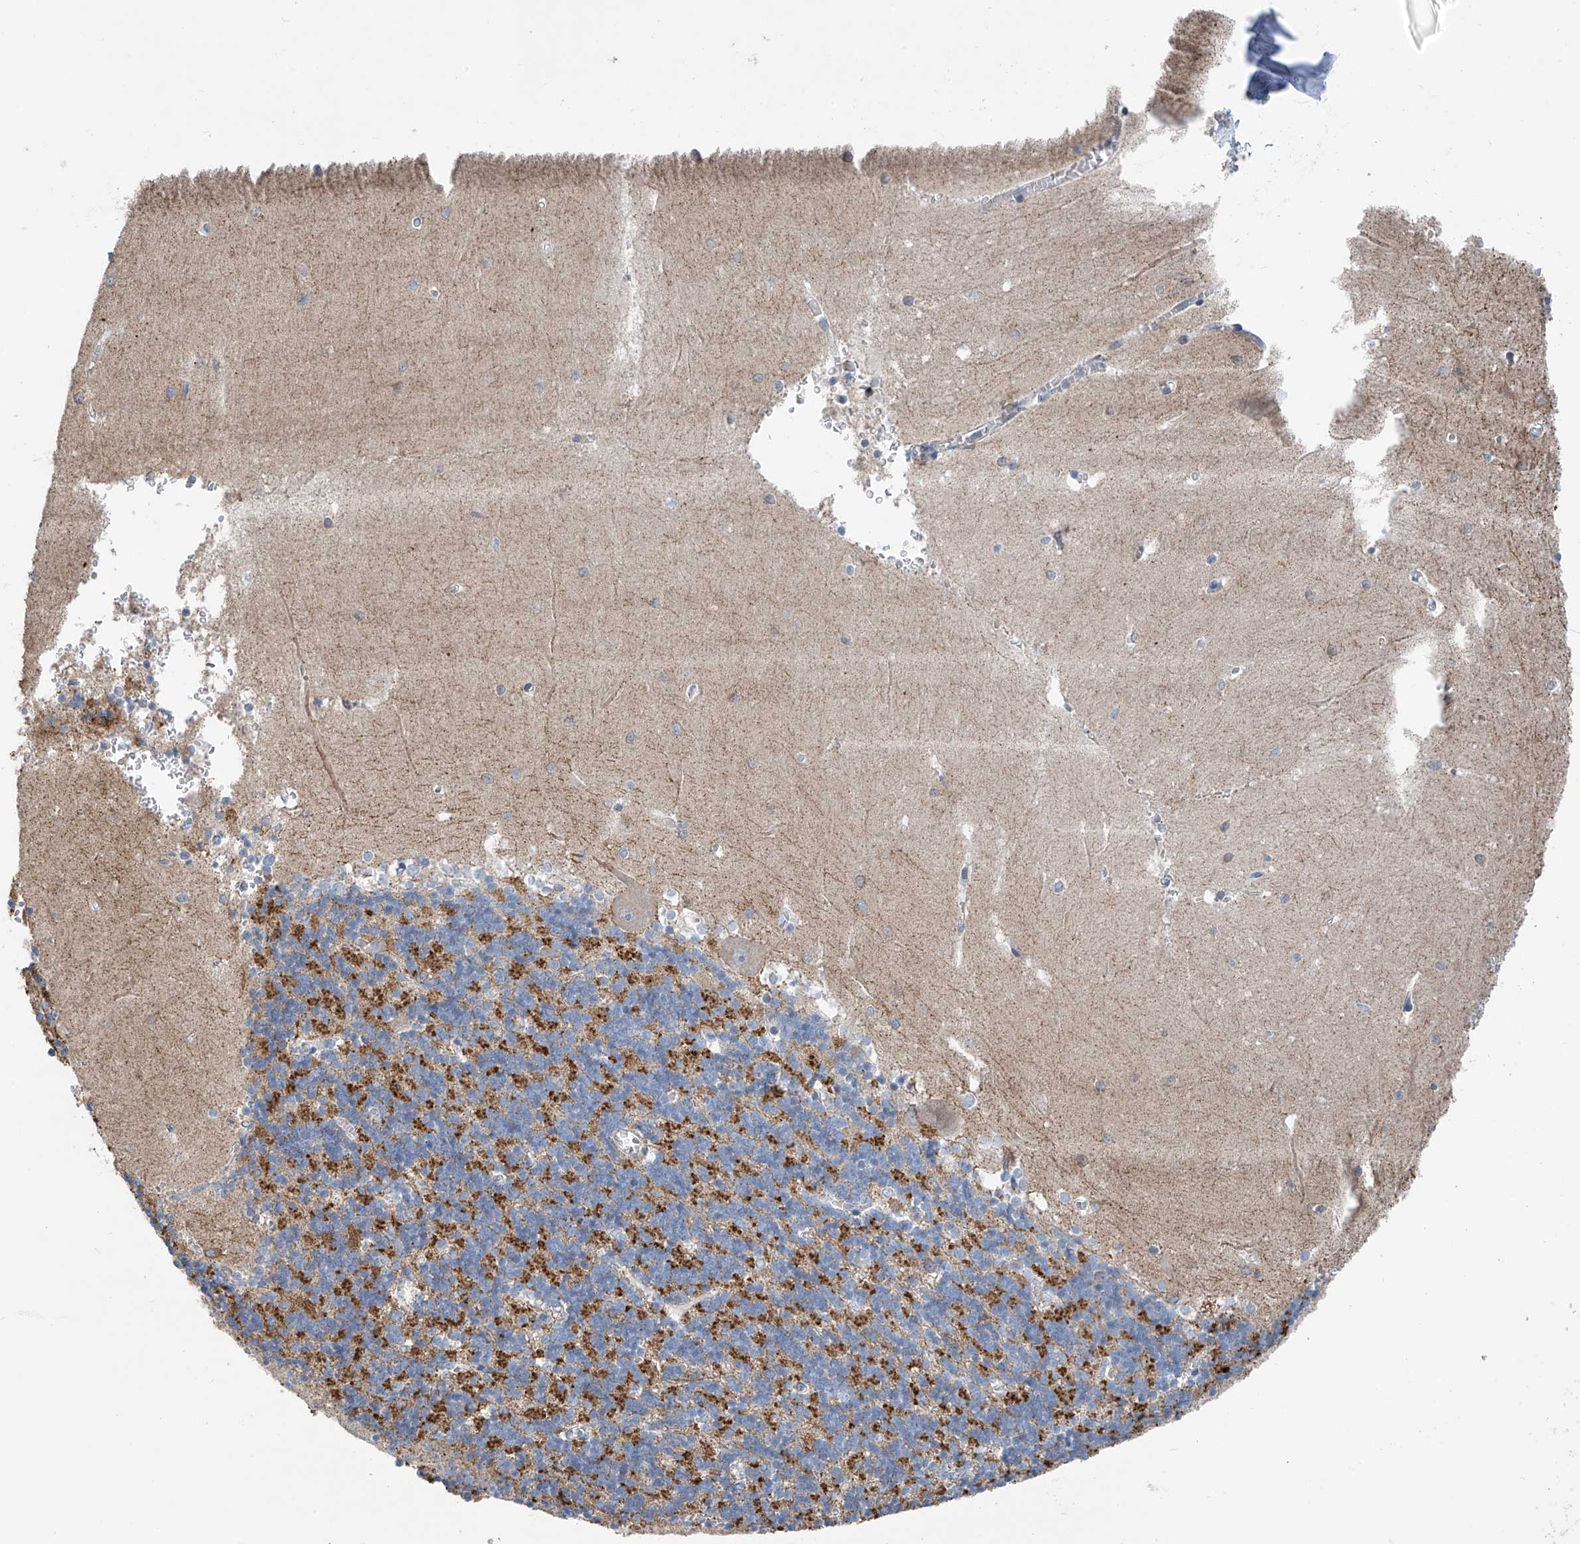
{"staining": {"intensity": "moderate", "quantity": "<25%", "location": "cytoplasmic/membranous"}, "tissue": "cerebellum", "cell_type": "Cells in granular layer", "image_type": "normal", "snomed": [{"axis": "morphology", "description": "Normal tissue, NOS"}, {"axis": "topography", "description": "Cerebellum"}], "caption": "A histopathology image showing moderate cytoplasmic/membranous expression in about <25% of cells in granular layer in benign cerebellum, as visualized by brown immunohistochemical staining.", "gene": "SYN3", "patient": {"sex": "male", "age": 37}}